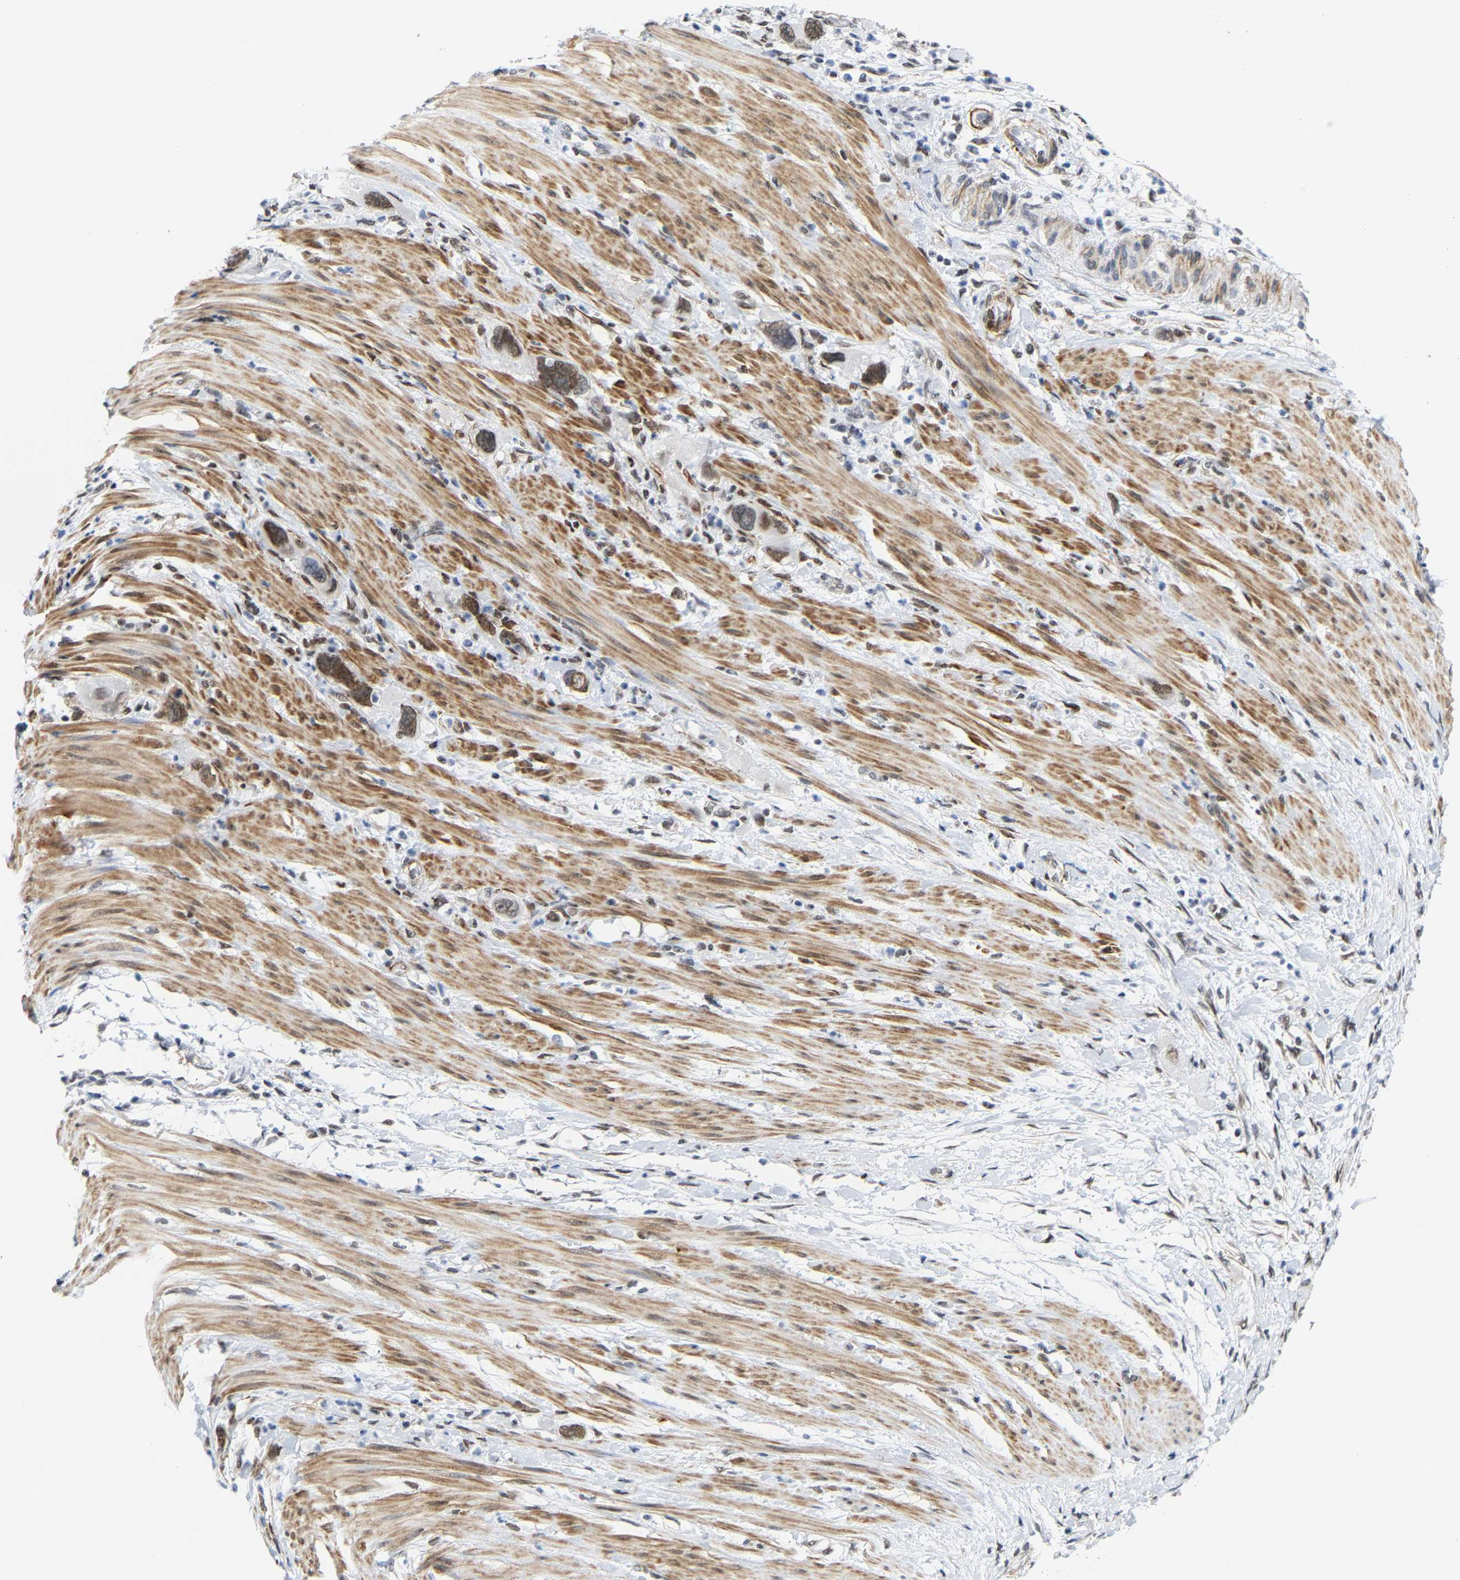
{"staining": {"intensity": "moderate", "quantity": ">75%", "location": "nuclear"}, "tissue": "pancreatic cancer", "cell_type": "Tumor cells", "image_type": "cancer", "snomed": [{"axis": "morphology", "description": "Adenocarcinoma, NOS"}, {"axis": "topography", "description": "Pancreas"}], "caption": "Immunohistochemistry (IHC) photomicrograph of neoplastic tissue: pancreatic adenocarcinoma stained using IHC reveals medium levels of moderate protein expression localized specifically in the nuclear of tumor cells, appearing as a nuclear brown color.", "gene": "FAM180A", "patient": {"sex": "female", "age": 70}}